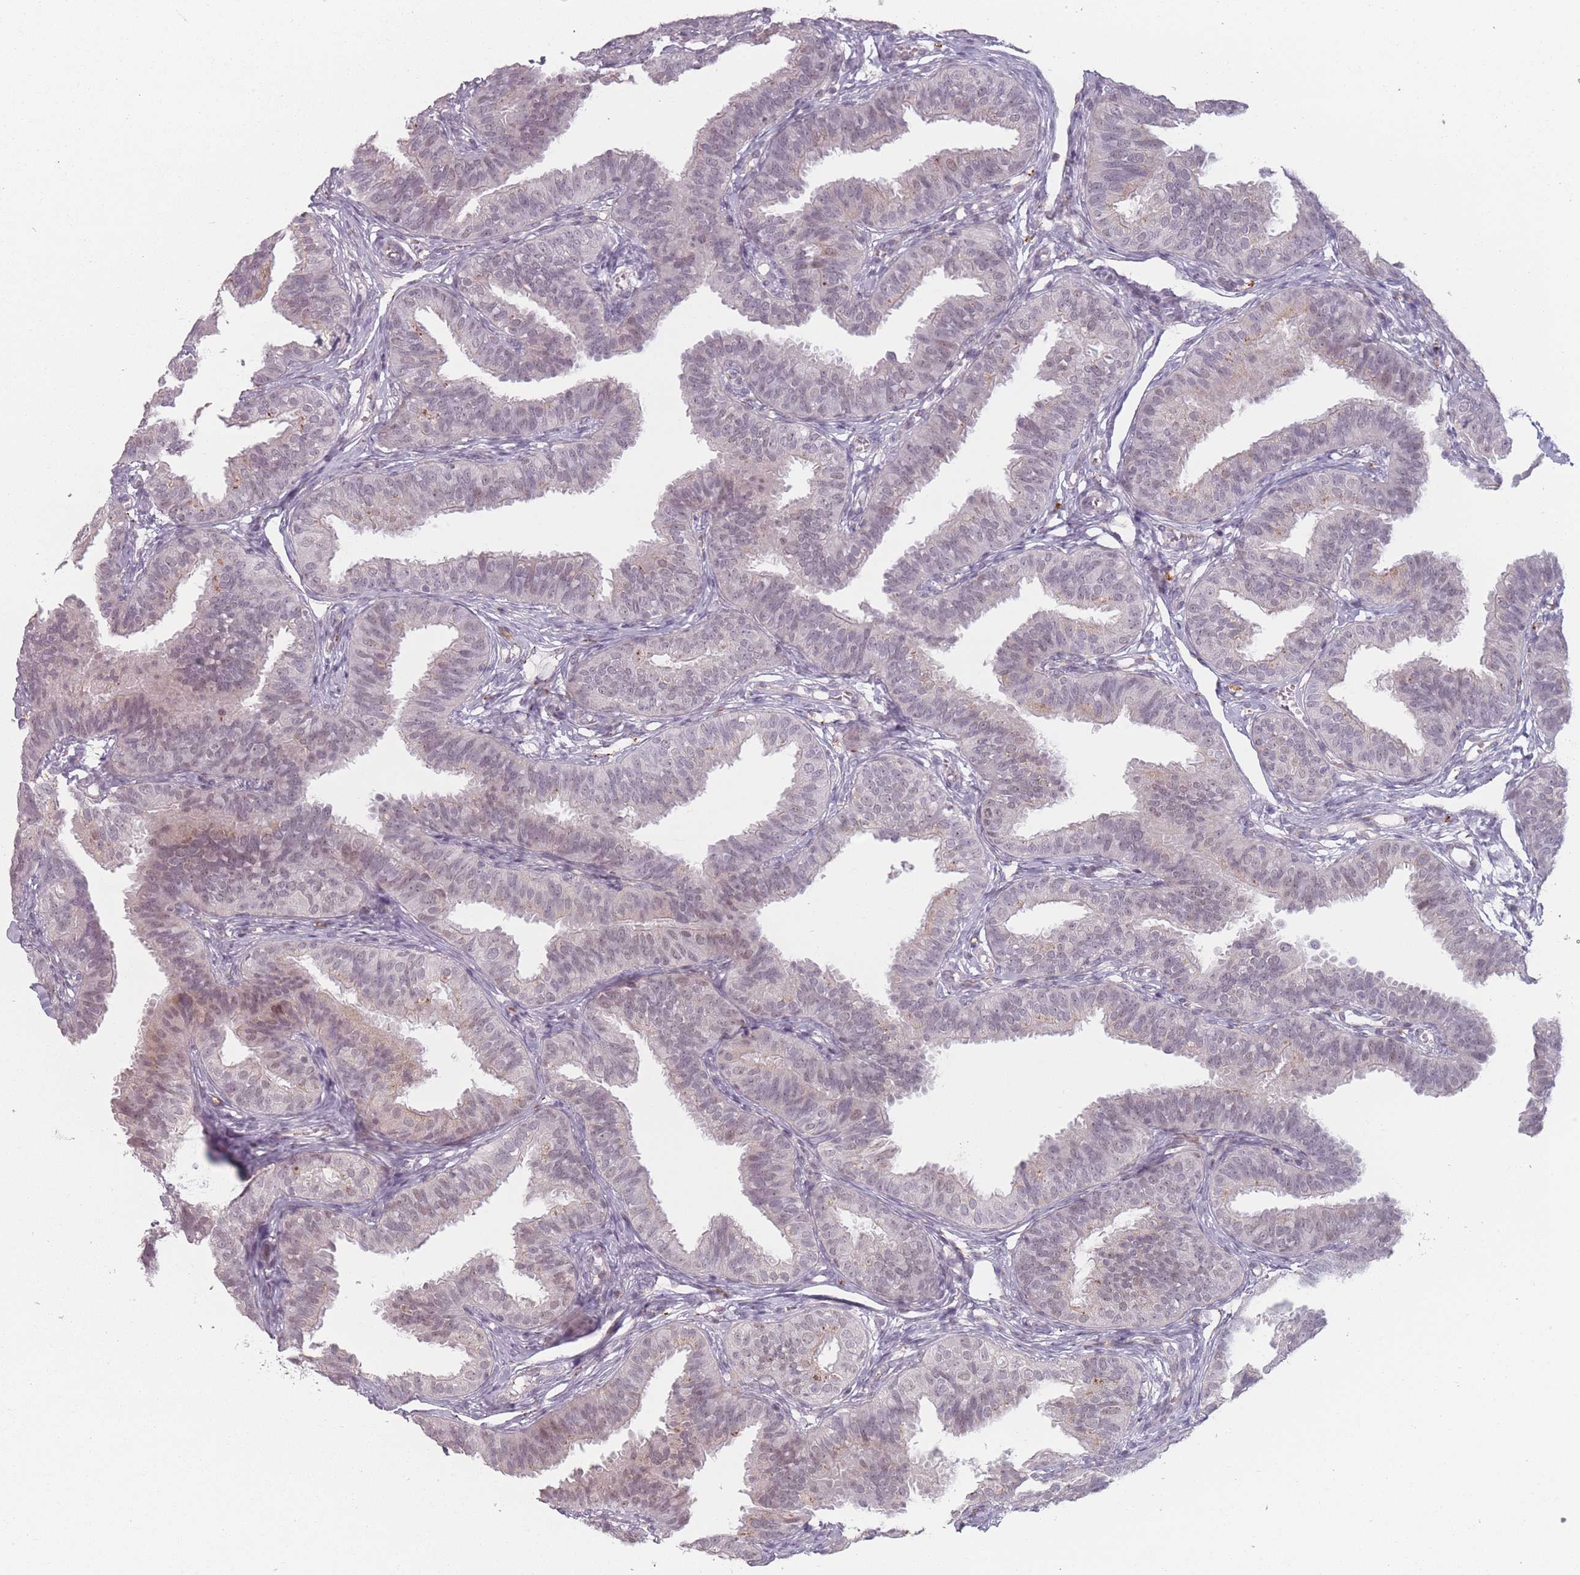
{"staining": {"intensity": "moderate", "quantity": "<25%", "location": "nuclear"}, "tissue": "fallopian tube", "cell_type": "Glandular cells", "image_type": "normal", "snomed": [{"axis": "morphology", "description": "Normal tissue, NOS"}, {"axis": "topography", "description": "Fallopian tube"}], "caption": "Glandular cells exhibit low levels of moderate nuclear positivity in about <25% of cells in normal human fallopian tube. (DAB (3,3'-diaminobenzidine) = brown stain, brightfield microscopy at high magnification).", "gene": "OR10C1", "patient": {"sex": "female", "age": 35}}